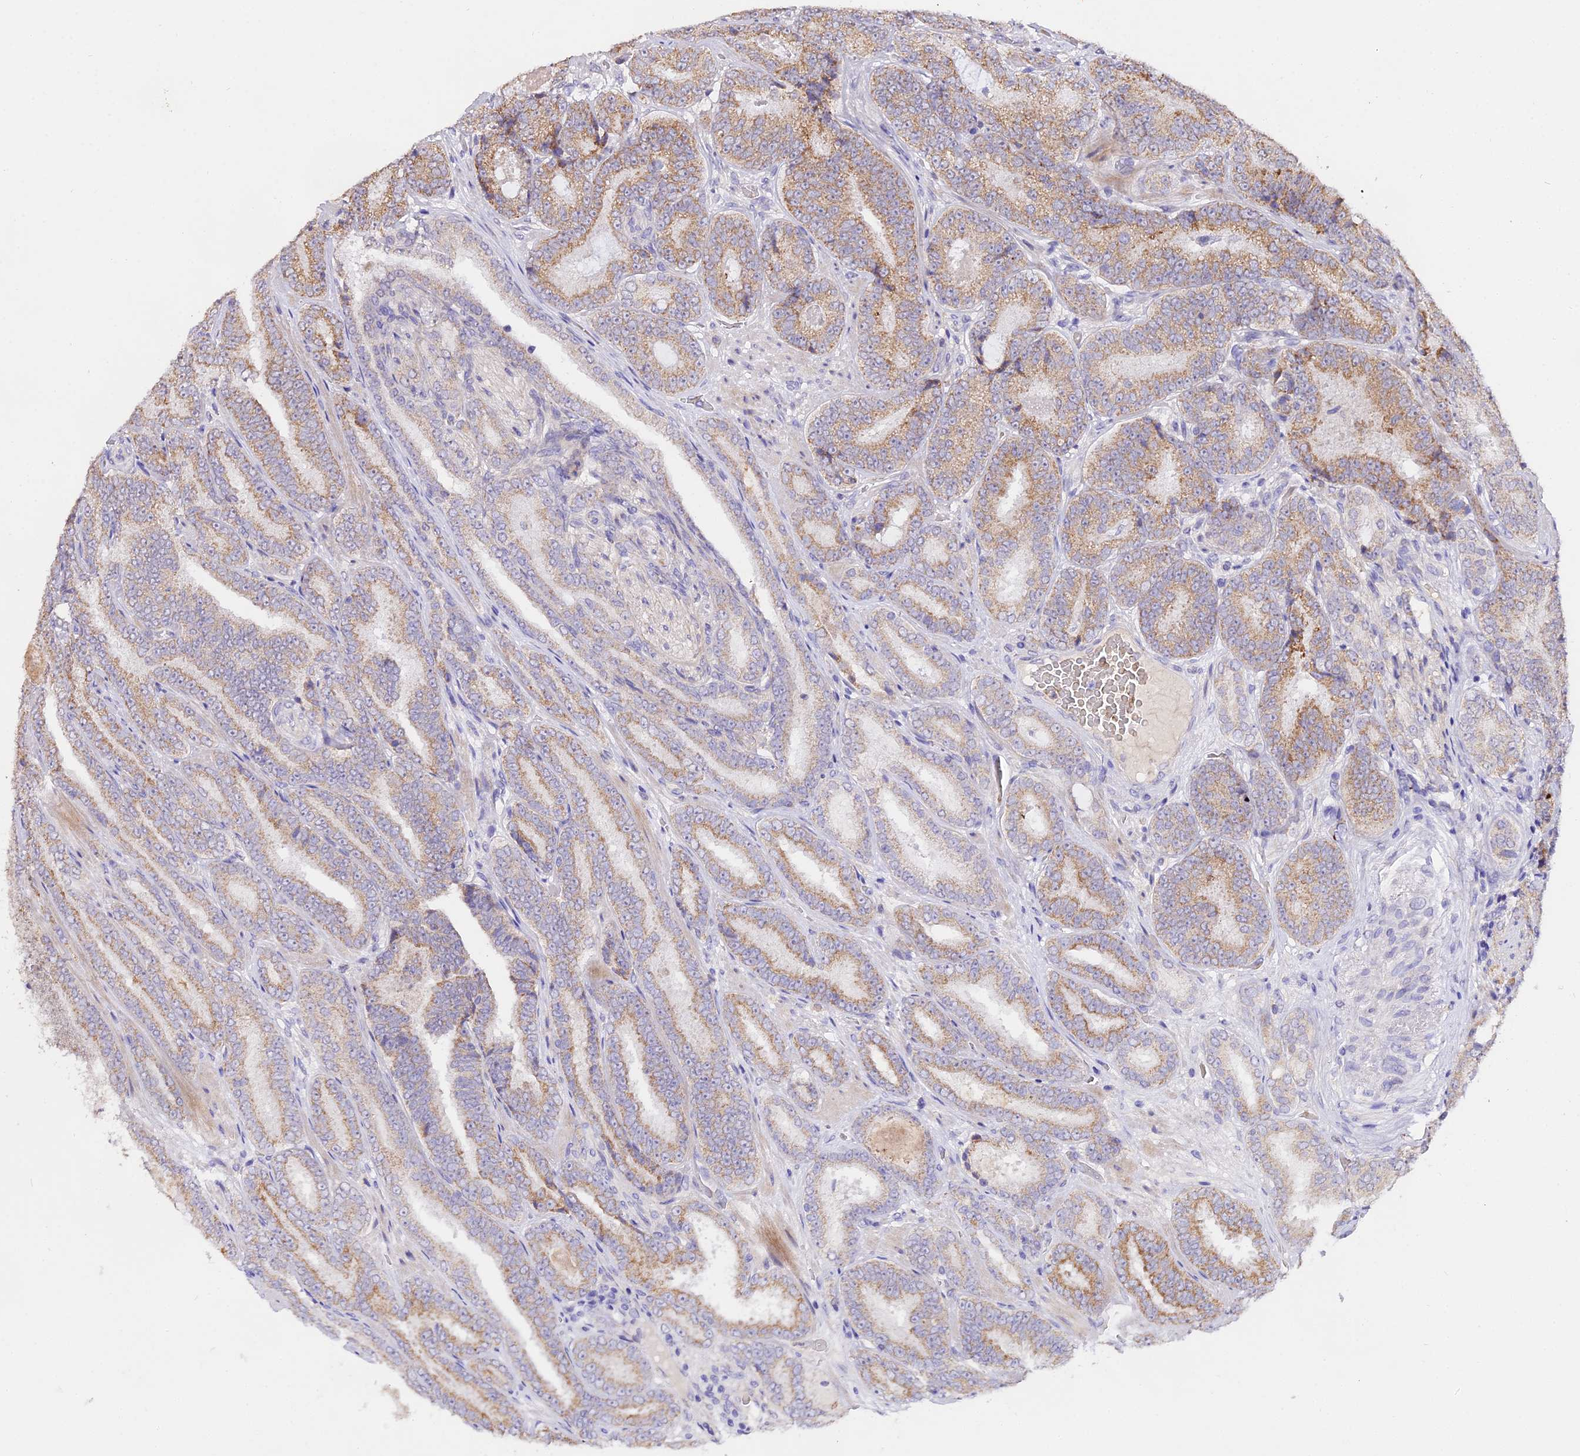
{"staining": {"intensity": "moderate", "quantity": "25%-75%", "location": "cytoplasmic/membranous"}, "tissue": "prostate cancer", "cell_type": "Tumor cells", "image_type": "cancer", "snomed": [{"axis": "morphology", "description": "Adenocarcinoma, High grade"}, {"axis": "topography", "description": "Prostate"}], "caption": "Immunohistochemistry (DAB) staining of human prostate cancer (adenocarcinoma (high-grade)) shows moderate cytoplasmic/membranous protein expression in about 25%-75% of tumor cells. (brown staining indicates protein expression, while blue staining denotes nuclei).", "gene": "WDR5B", "patient": {"sex": "male", "age": 72}}